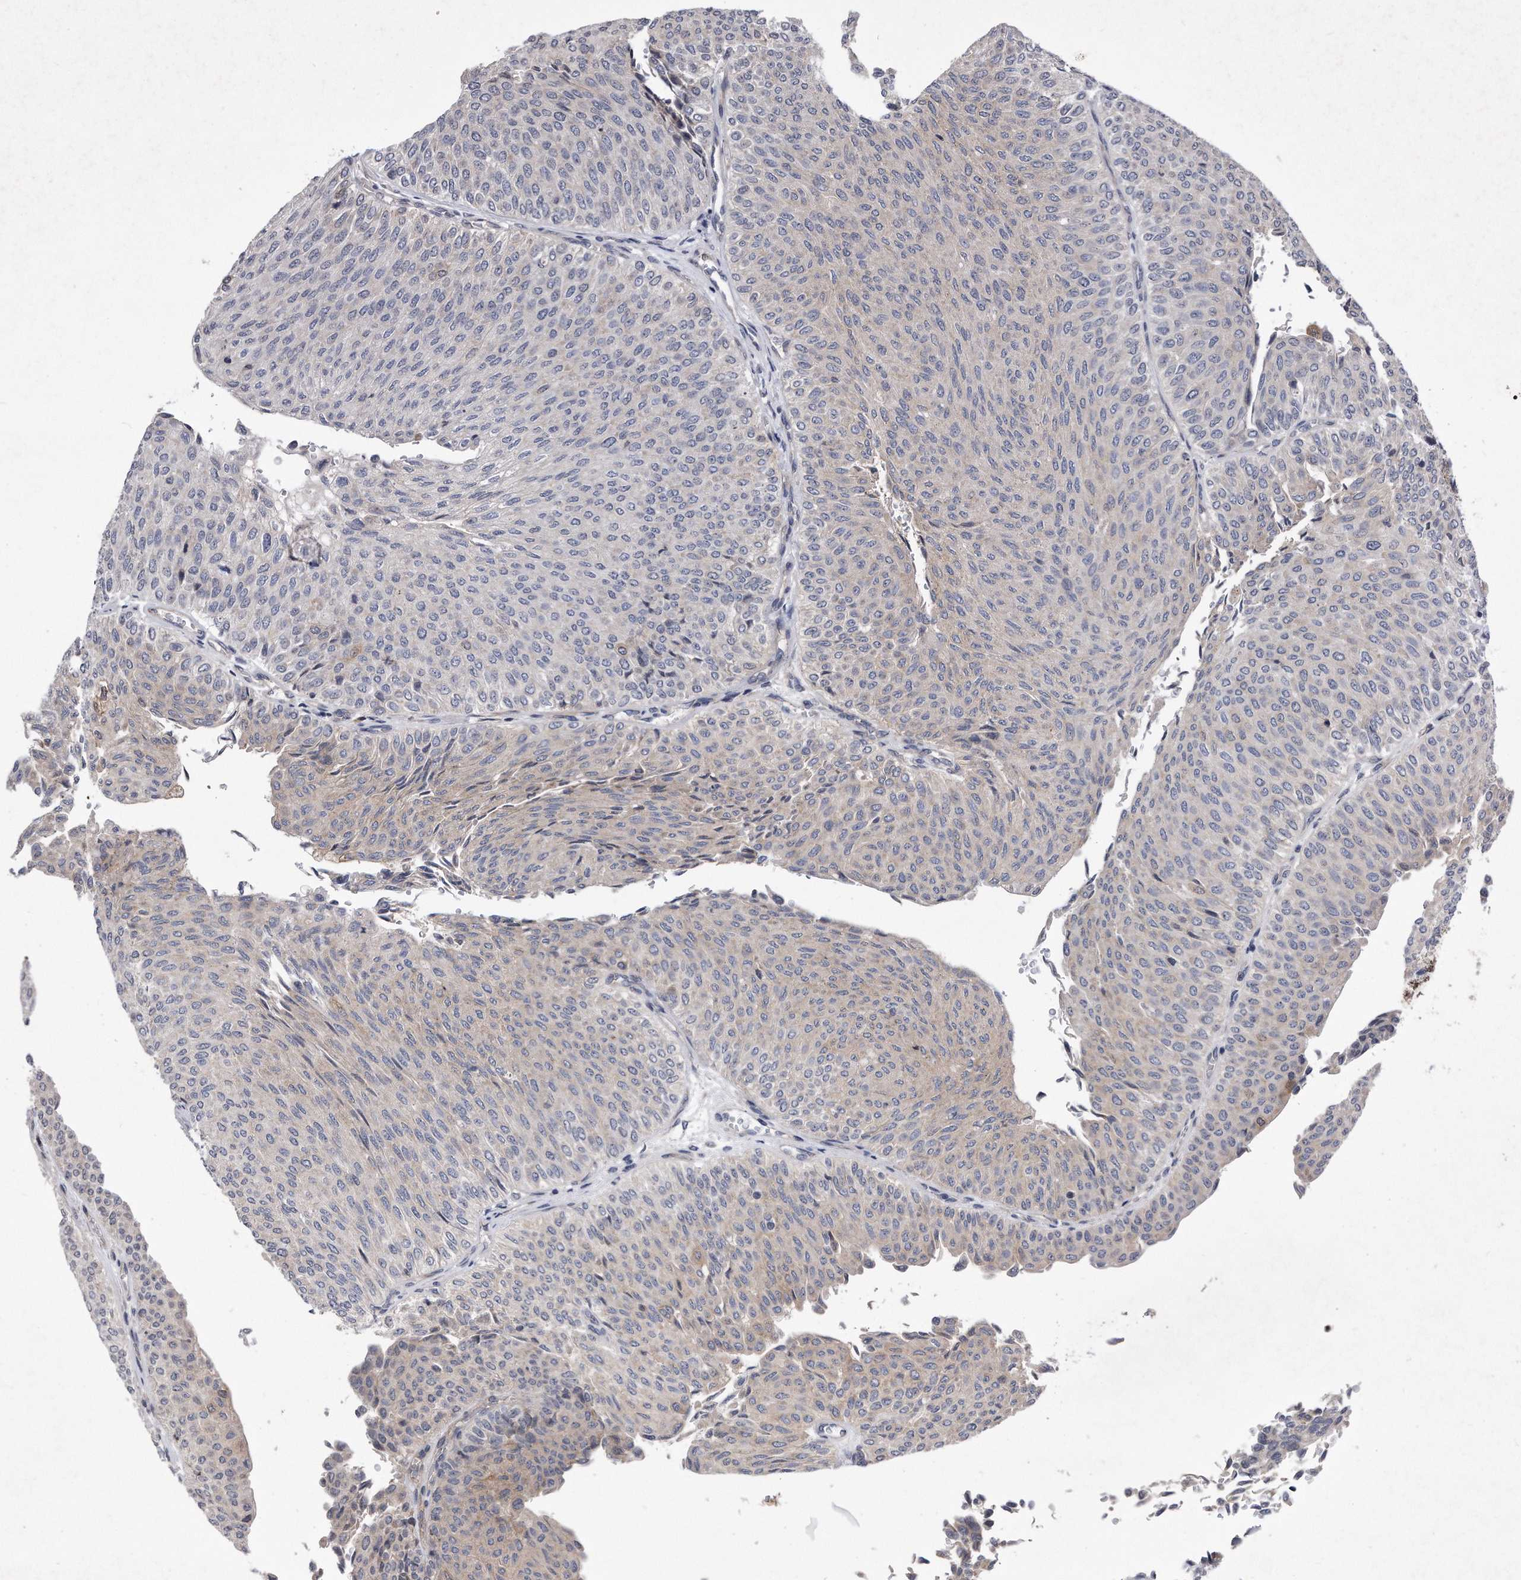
{"staining": {"intensity": "weak", "quantity": "25%-75%", "location": "cytoplasmic/membranous"}, "tissue": "urothelial cancer", "cell_type": "Tumor cells", "image_type": "cancer", "snomed": [{"axis": "morphology", "description": "Urothelial carcinoma, Low grade"}, {"axis": "topography", "description": "Urinary bladder"}], "caption": "Tumor cells exhibit weak cytoplasmic/membranous staining in approximately 25%-75% of cells in urothelial cancer. Nuclei are stained in blue.", "gene": "DAB1", "patient": {"sex": "male", "age": 78}}